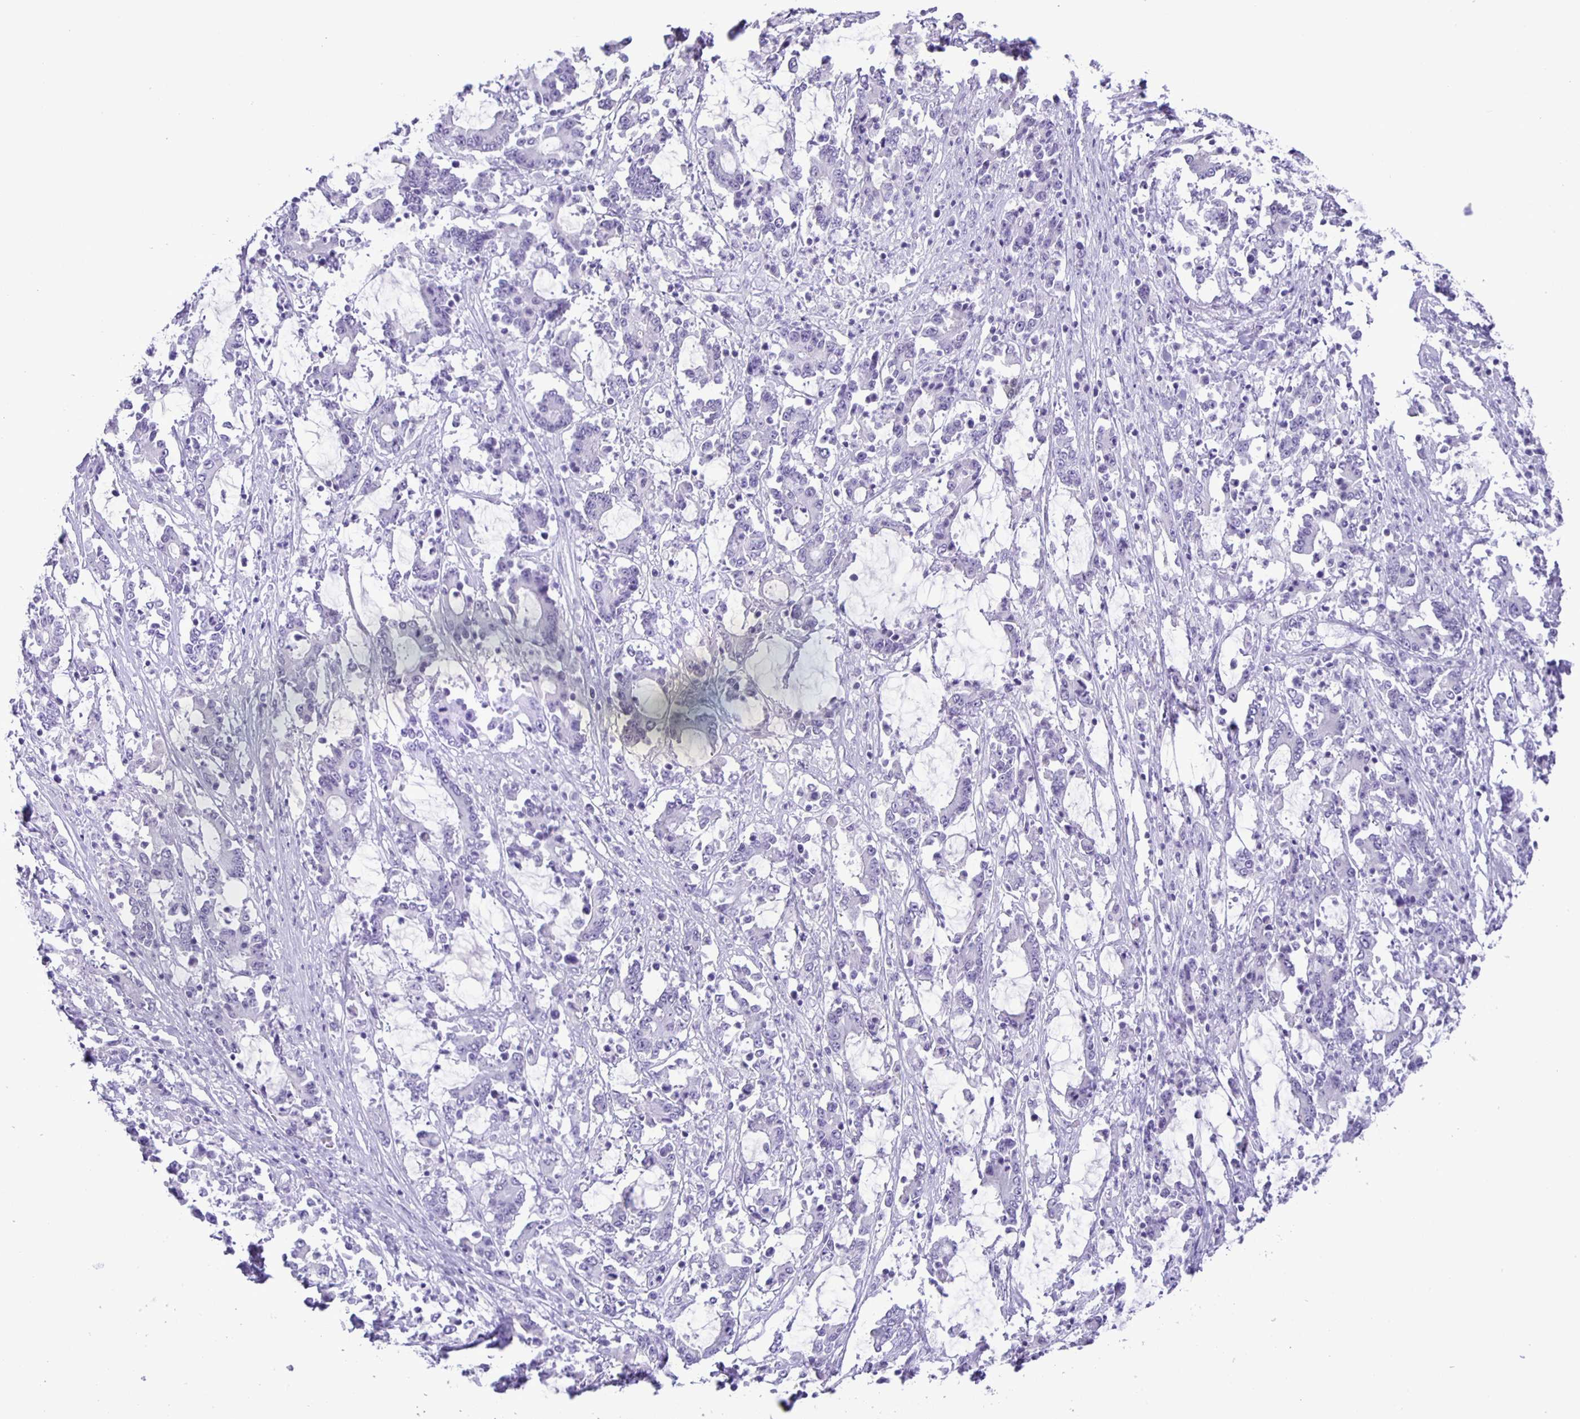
{"staining": {"intensity": "negative", "quantity": "none", "location": "none"}, "tissue": "stomach cancer", "cell_type": "Tumor cells", "image_type": "cancer", "snomed": [{"axis": "morphology", "description": "Adenocarcinoma, NOS"}, {"axis": "topography", "description": "Stomach, upper"}], "caption": "Tumor cells show no significant expression in stomach cancer.", "gene": "EZHIP", "patient": {"sex": "male", "age": 68}}